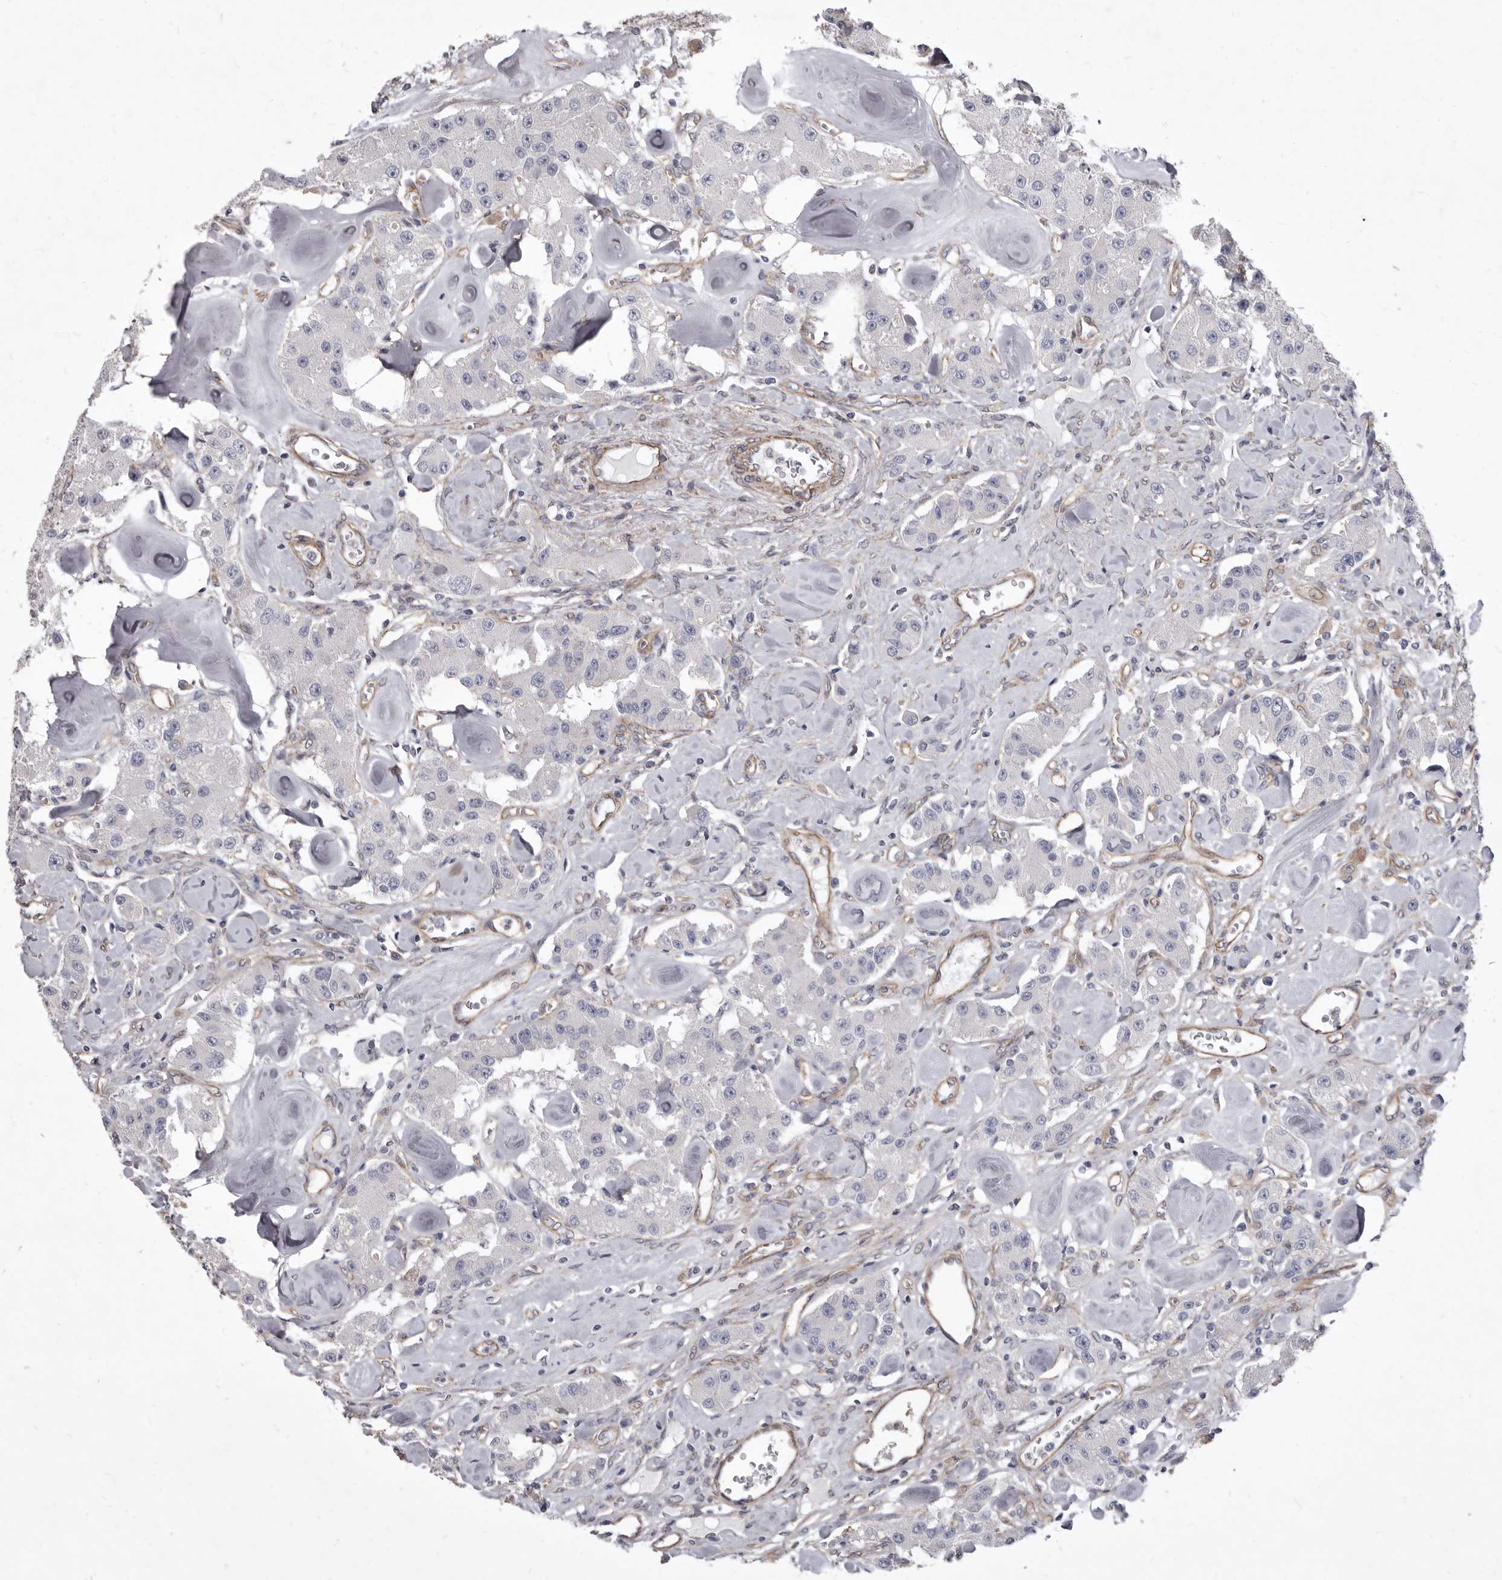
{"staining": {"intensity": "negative", "quantity": "none", "location": "none"}, "tissue": "carcinoid", "cell_type": "Tumor cells", "image_type": "cancer", "snomed": [{"axis": "morphology", "description": "Carcinoid, malignant, NOS"}, {"axis": "topography", "description": "Pancreas"}], "caption": "Immunohistochemistry (IHC) image of neoplastic tissue: human malignant carcinoid stained with DAB (3,3'-diaminobenzidine) shows no significant protein positivity in tumor cells.", "gene": "P2RX6", "patient": {"sex": "male", "age": 41}}